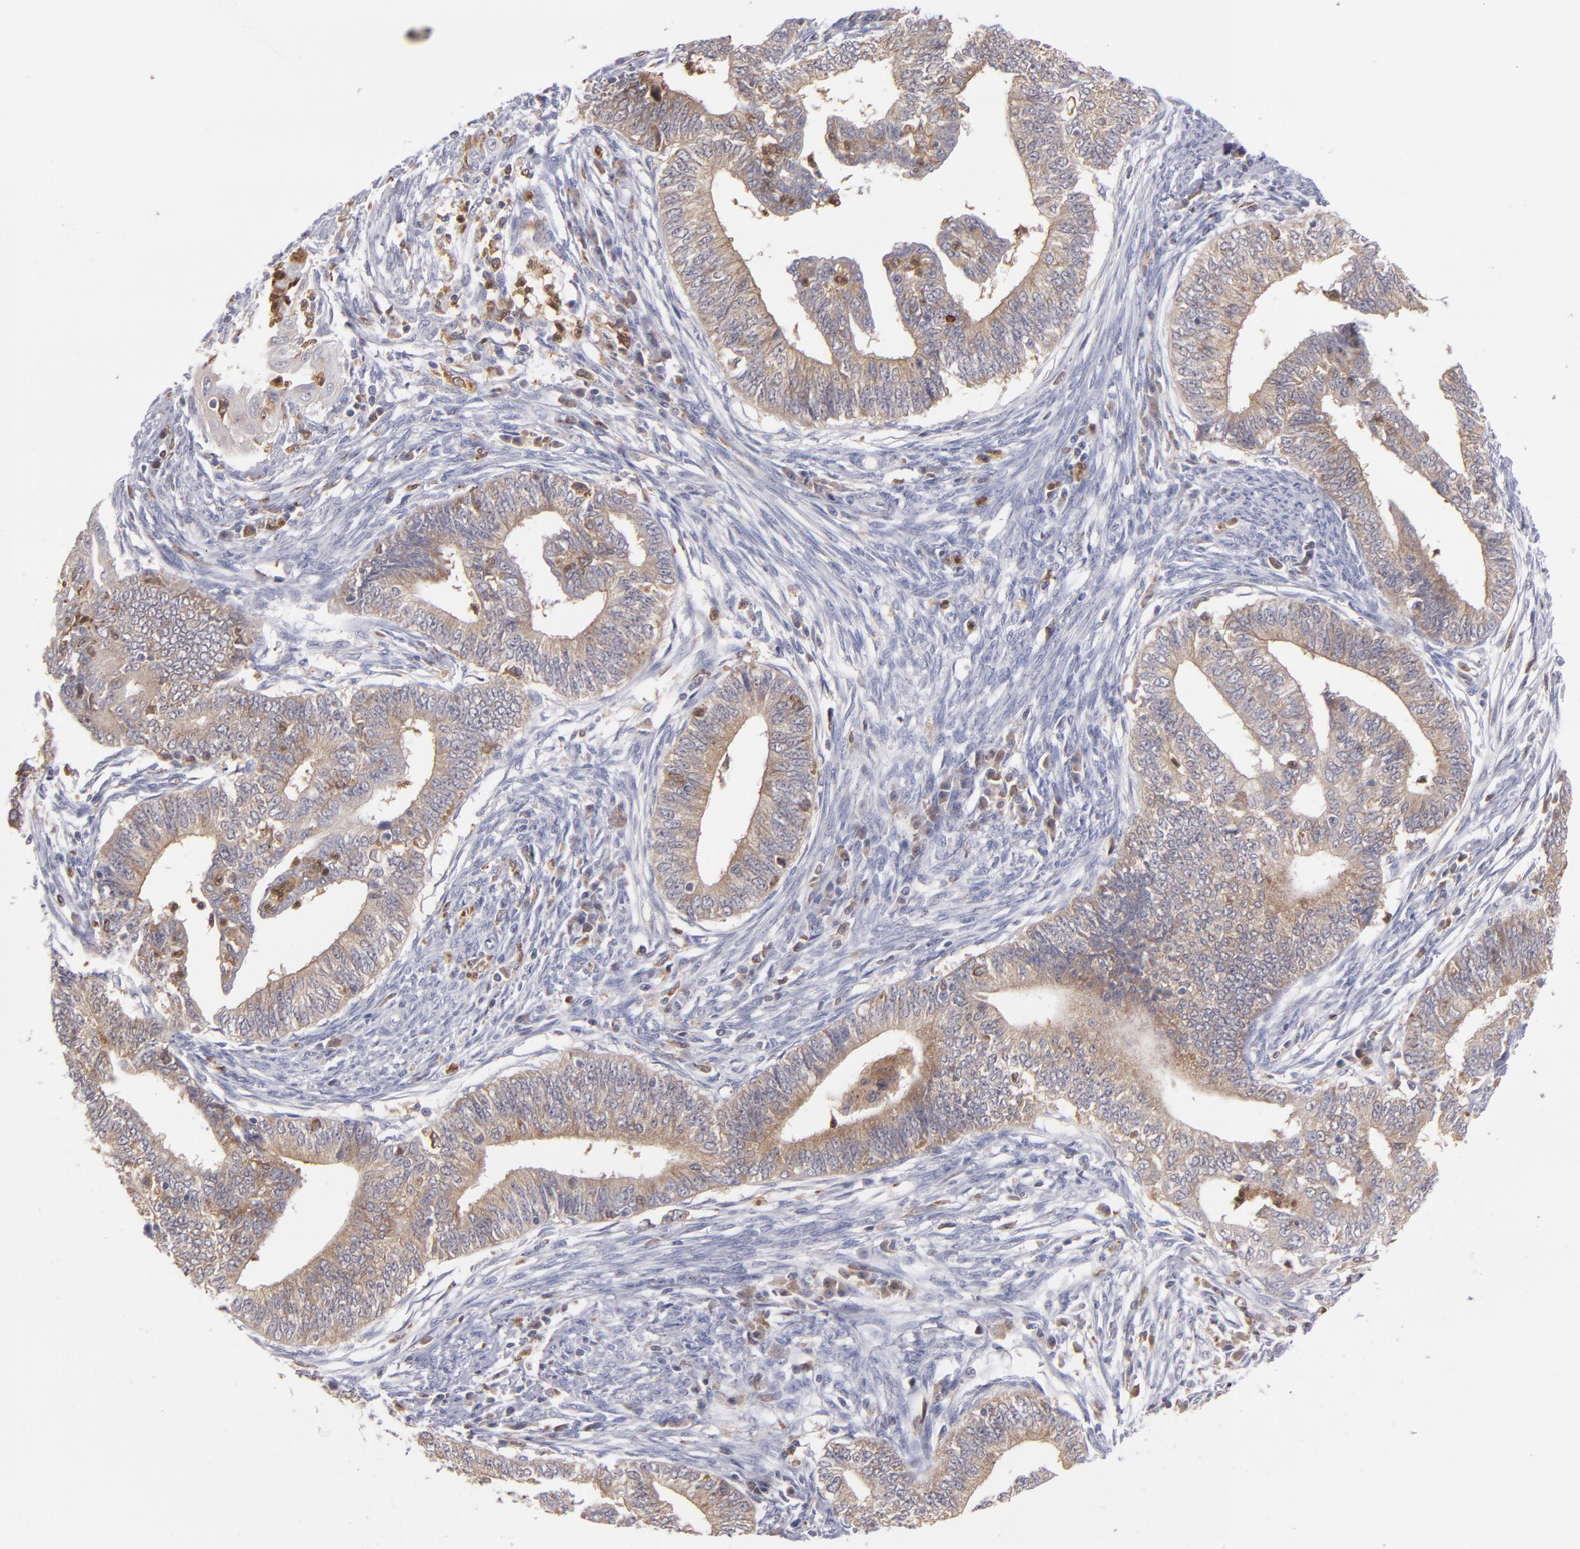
{"staining": {"intensity": "moderate", "quantity": ">75%", "location": "cytoplasmic/membranous"}, "tissue": "endometrial cancer", "cell_type": "Tumor cells", "image_type": "cancer", "snomed": [{"axis": "morphology", "description": "Adenocarcinoma, NOS"}, {"axis": "topography", "description": "Endometrium"}], "caption": "Protein expression analysis of human endometrial cancer reveals moderate cytoplasmic/membranous positivity in approximately >75% of tumor cells.", "gene": "PRKCD", "patient": {"sex": "female", "age": 66}}